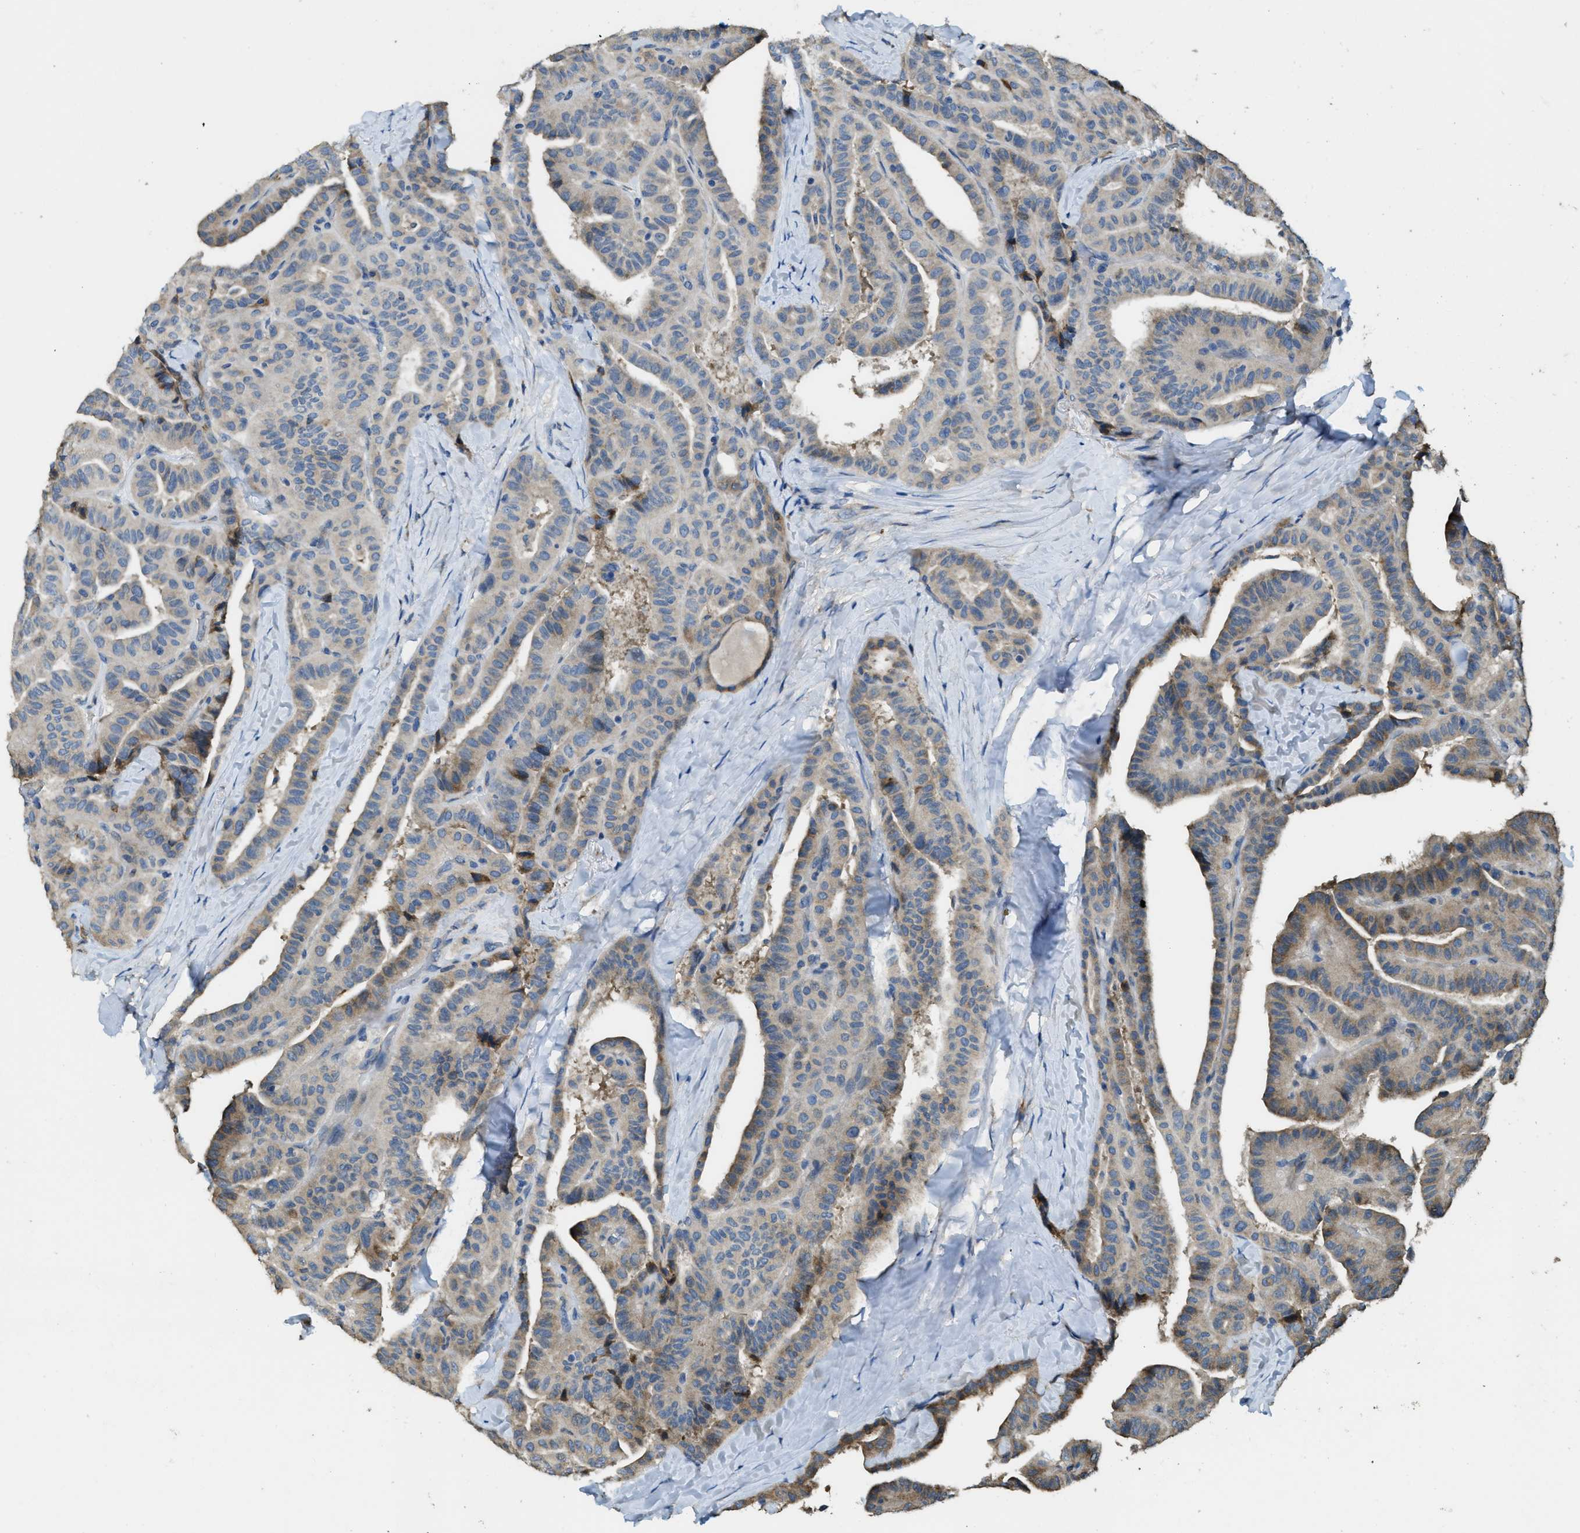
{"staining": {"intensity": "moderate", "quantity": "<25%", "location": "cytoplasmic/membranous"}, "tissue": "thyroid cancer", "cell_type": "Tumor cells", "image_type": "cancer", "snomed": [{"axis": "morphology", "description": "Papillary adenocarcinoma, NOS"}, {"axis": "topography", "description": "Thyroid gland"}], "caption": "Brown immunohistochemical staining in human thyroid cancer (papillary adenocarcinoma) shows moderate cytoplasmic/membranous positivity in about <25% of tumor cells.", "gene": "RIPK2", "patient": {"sex": "male", "age": 77}}